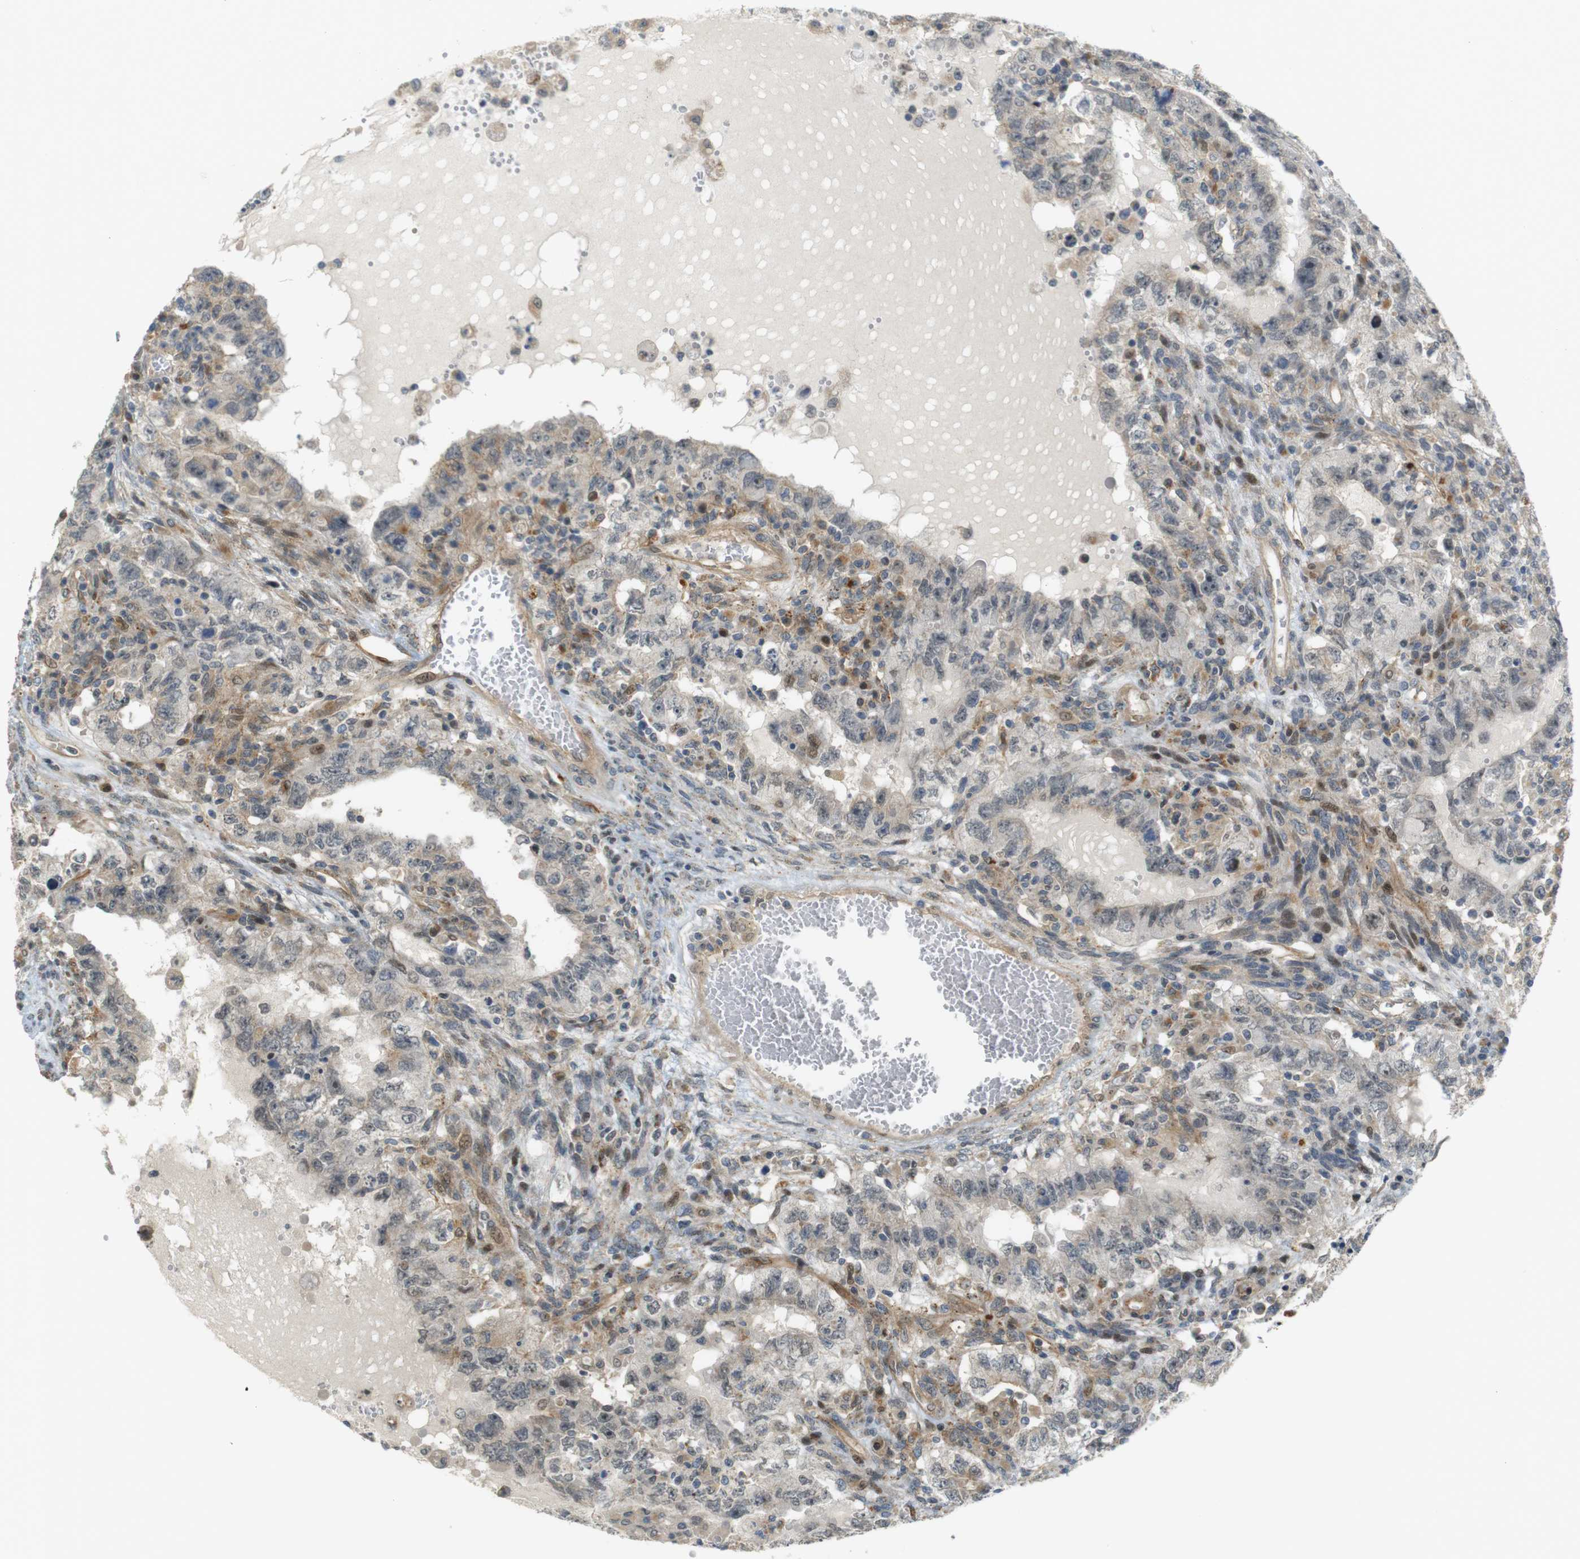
{"staining": {"intensity": "weak", "quantity": "<25%", "location": "cytoplasmic/membranous"}, "tissue": "testis cancer", "cell_type": "Tumor cells", "image_type": "cancer", "snomed": [{"axis": "morphology", "description": "Carcinoma, Embryonal, NOS"}, {"axis": "topography", "description": "Testis"}], "caption": "A micrograph of testis cancer (embryonal carcinoma) stained for a protein shows no brown staining in tumor cells.", "gene": "TSPAN9", "patient": {"sex": "male", "age": 26}}